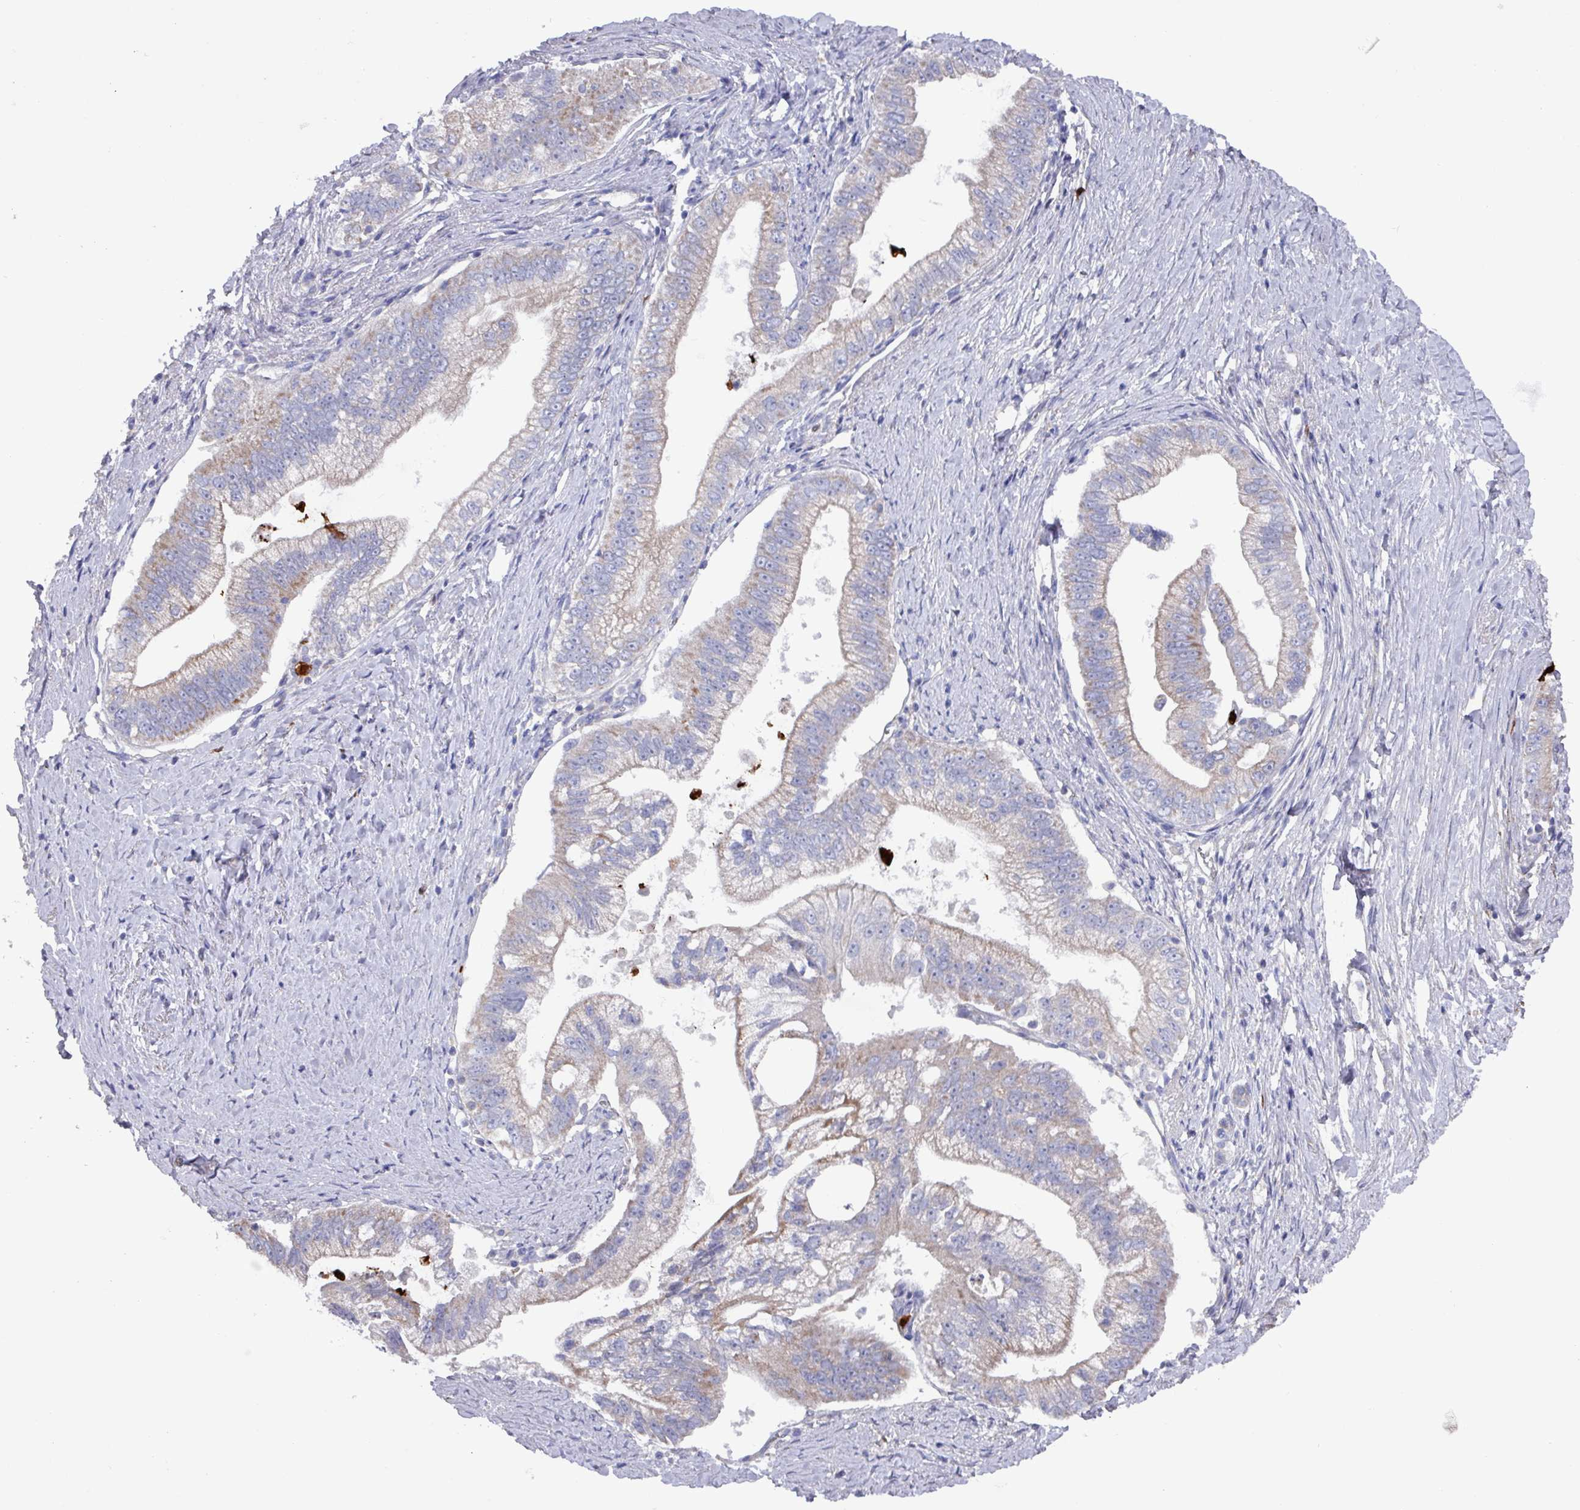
{"staining": {"intensity": "weak", "quantity": "25%-75%", "location": "cytoplasmic/membranous"}, "tissue": "pancreatic cancer", "cell_type": "Tumor cells", "image_type": "cancer", "snomed": [{"axis": "morphology", "description": "Adenocarcinoma, NOS"}, {"axis": "topography", "description": "Pancreas"}], "caption": "Immunohistochemical staining of human adenocarcinoma (pancreatic) shows low levels of weak cytoplasmic/membranous staining in about 25%-75% of tumor cells. (DAB (3,3'-diaminobenzidine) IHC, brown staining for protein, blue staining for nuclei).", "gene": "UQCC2", "patient": {"sex": "male", "age": 70}}